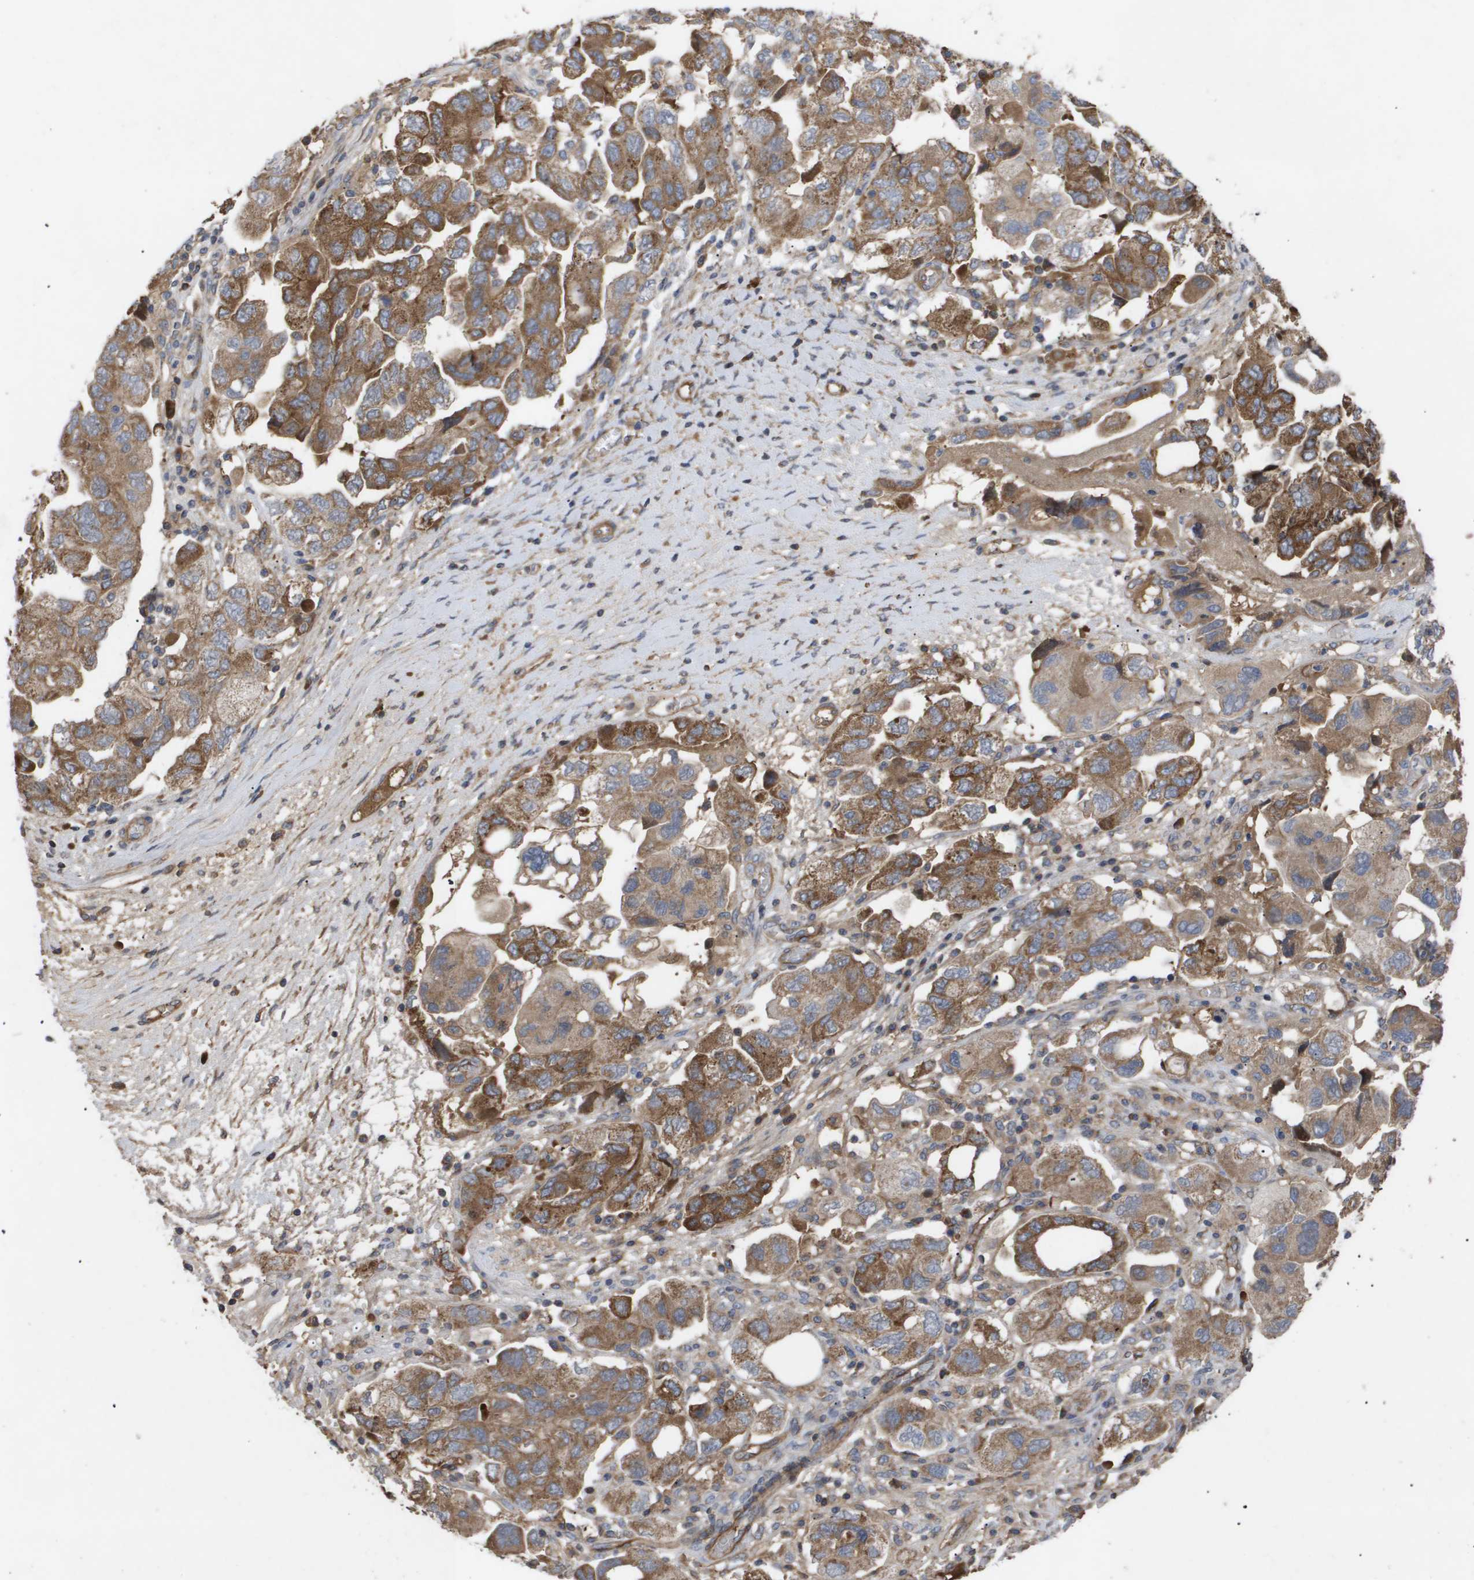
{"staining": {"intensity": "moderate", "quantity": ">75%", "location": "cytoplasmic/membranous"}, "tissue": "ovarian cancer", "cell_type": "Tumor cells", "image_type": "cancer", "snomed": [{"axis": "morphology", "description": "Carcinoma, NOS"}, {"axis": "morphology", "description": "Cystadenocarcinoma, serous, NOS"}, {"axis": "topography", "description": "Ovary"}], "caption": "IHC photomicrograph of neoplastic tissue: ovarian serous cystadenocarcinoma stained using IHC reveals medium levels of moderate protein expression localized specifically in the cytoplasmic/membranous of tumor cells, appearing as a cytoplasmic/membranous brown color.", "gene": "TNS1", "patient": {"sex": "female", "age": 69}}